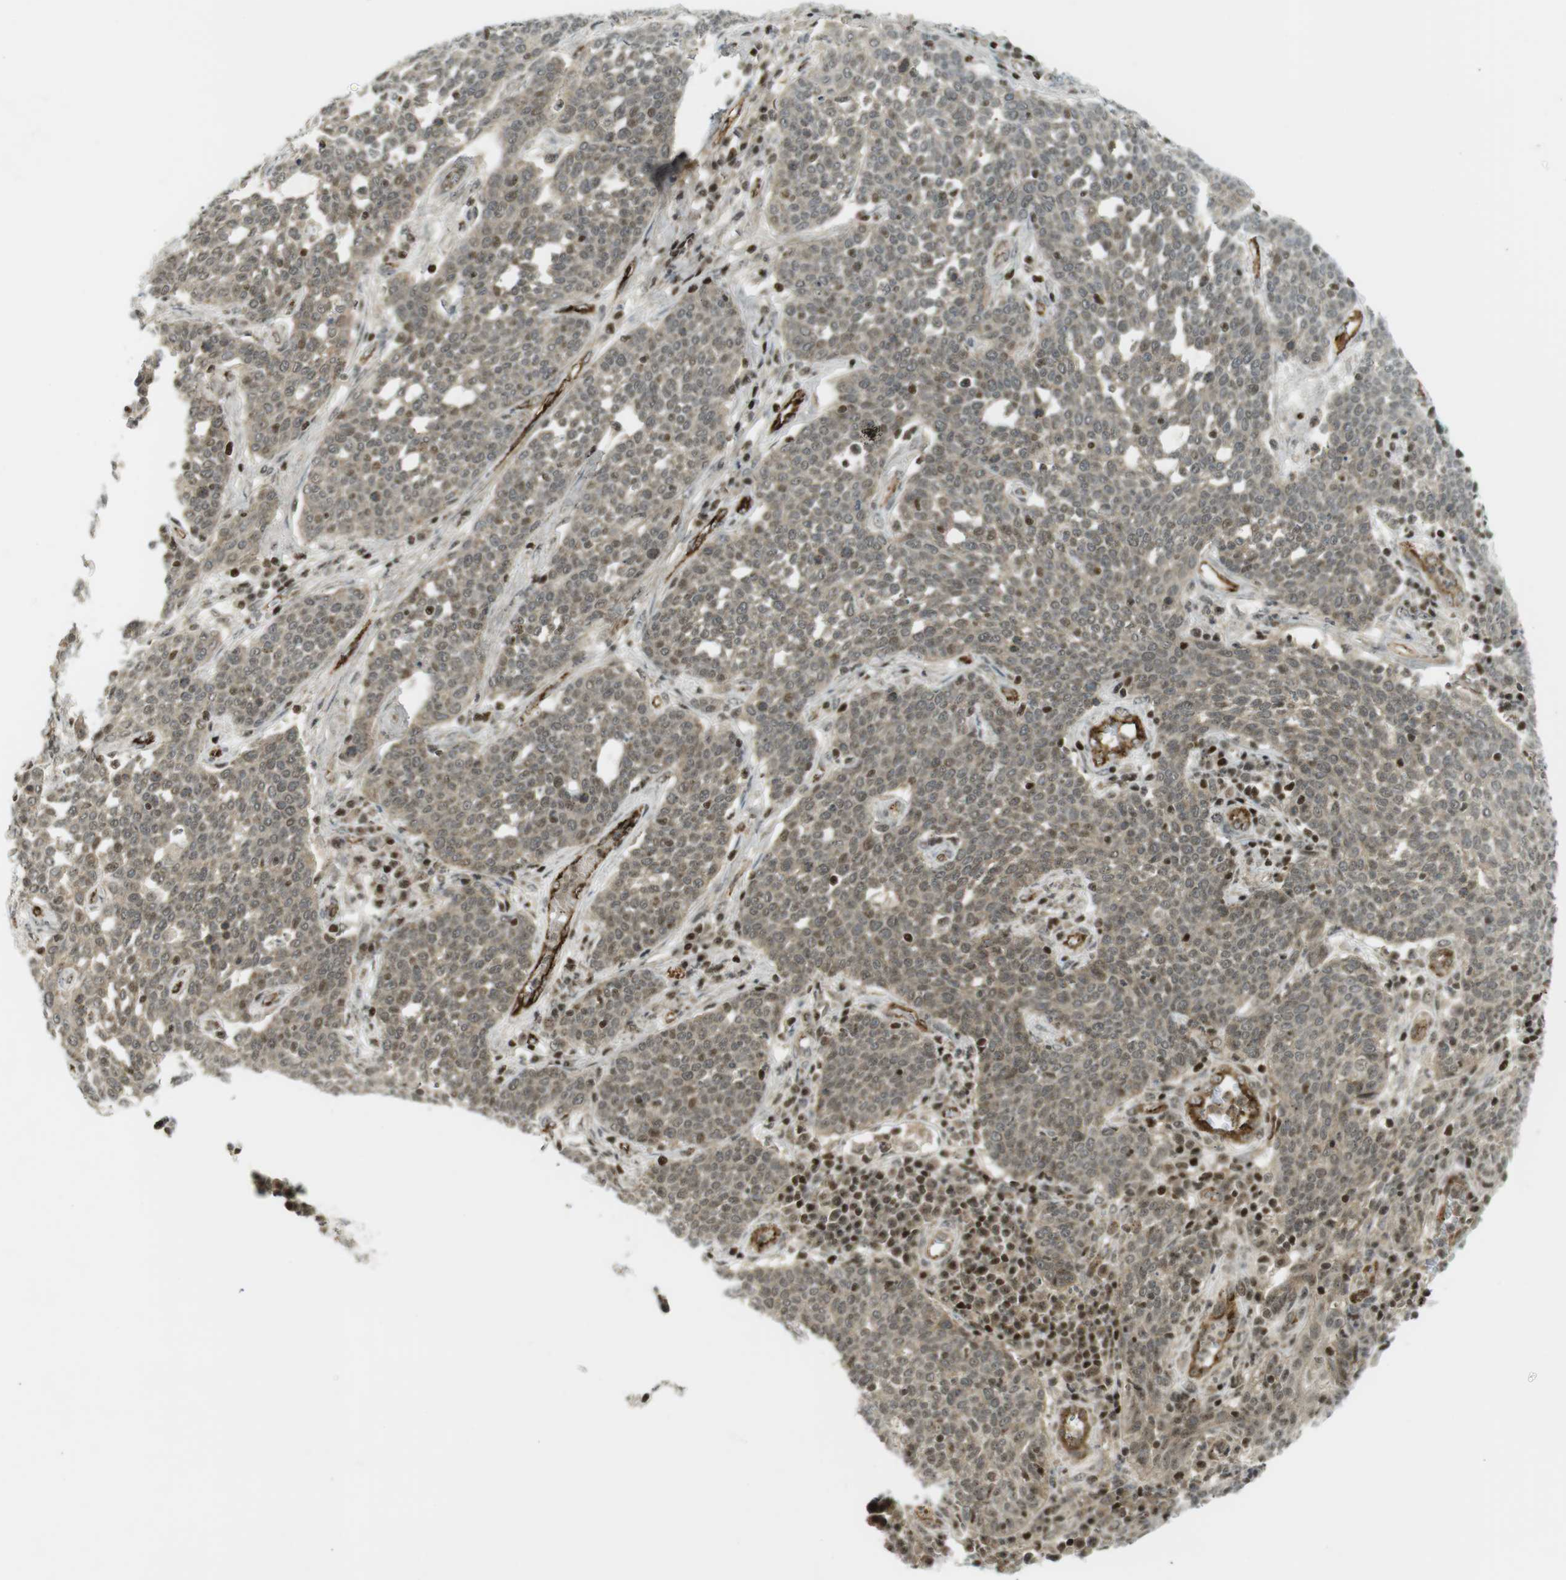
{"staining": {"intensity": "weak", "quantity": ">75%", "location": "nuclear"}, "tissue": "cervical cancer", "cell_type": "Tumor cells", "image_type": "cancer", "snomed": [{"axis": "morphology", "description": "Squamous cell carcinoma, NOS"}, {"axis": "topography", "description": "Cervix"}], "caption": "Protein expression analysis of human cervical cancer (squamous cell carcinoma) reveals weak nuclear positivity in about >75% of tumor cells. (Brightfield microscopy of DAB IHC at high magnification).", "gene": "PPP1R13B", "patient": {"sex": "female", "age": 34}}